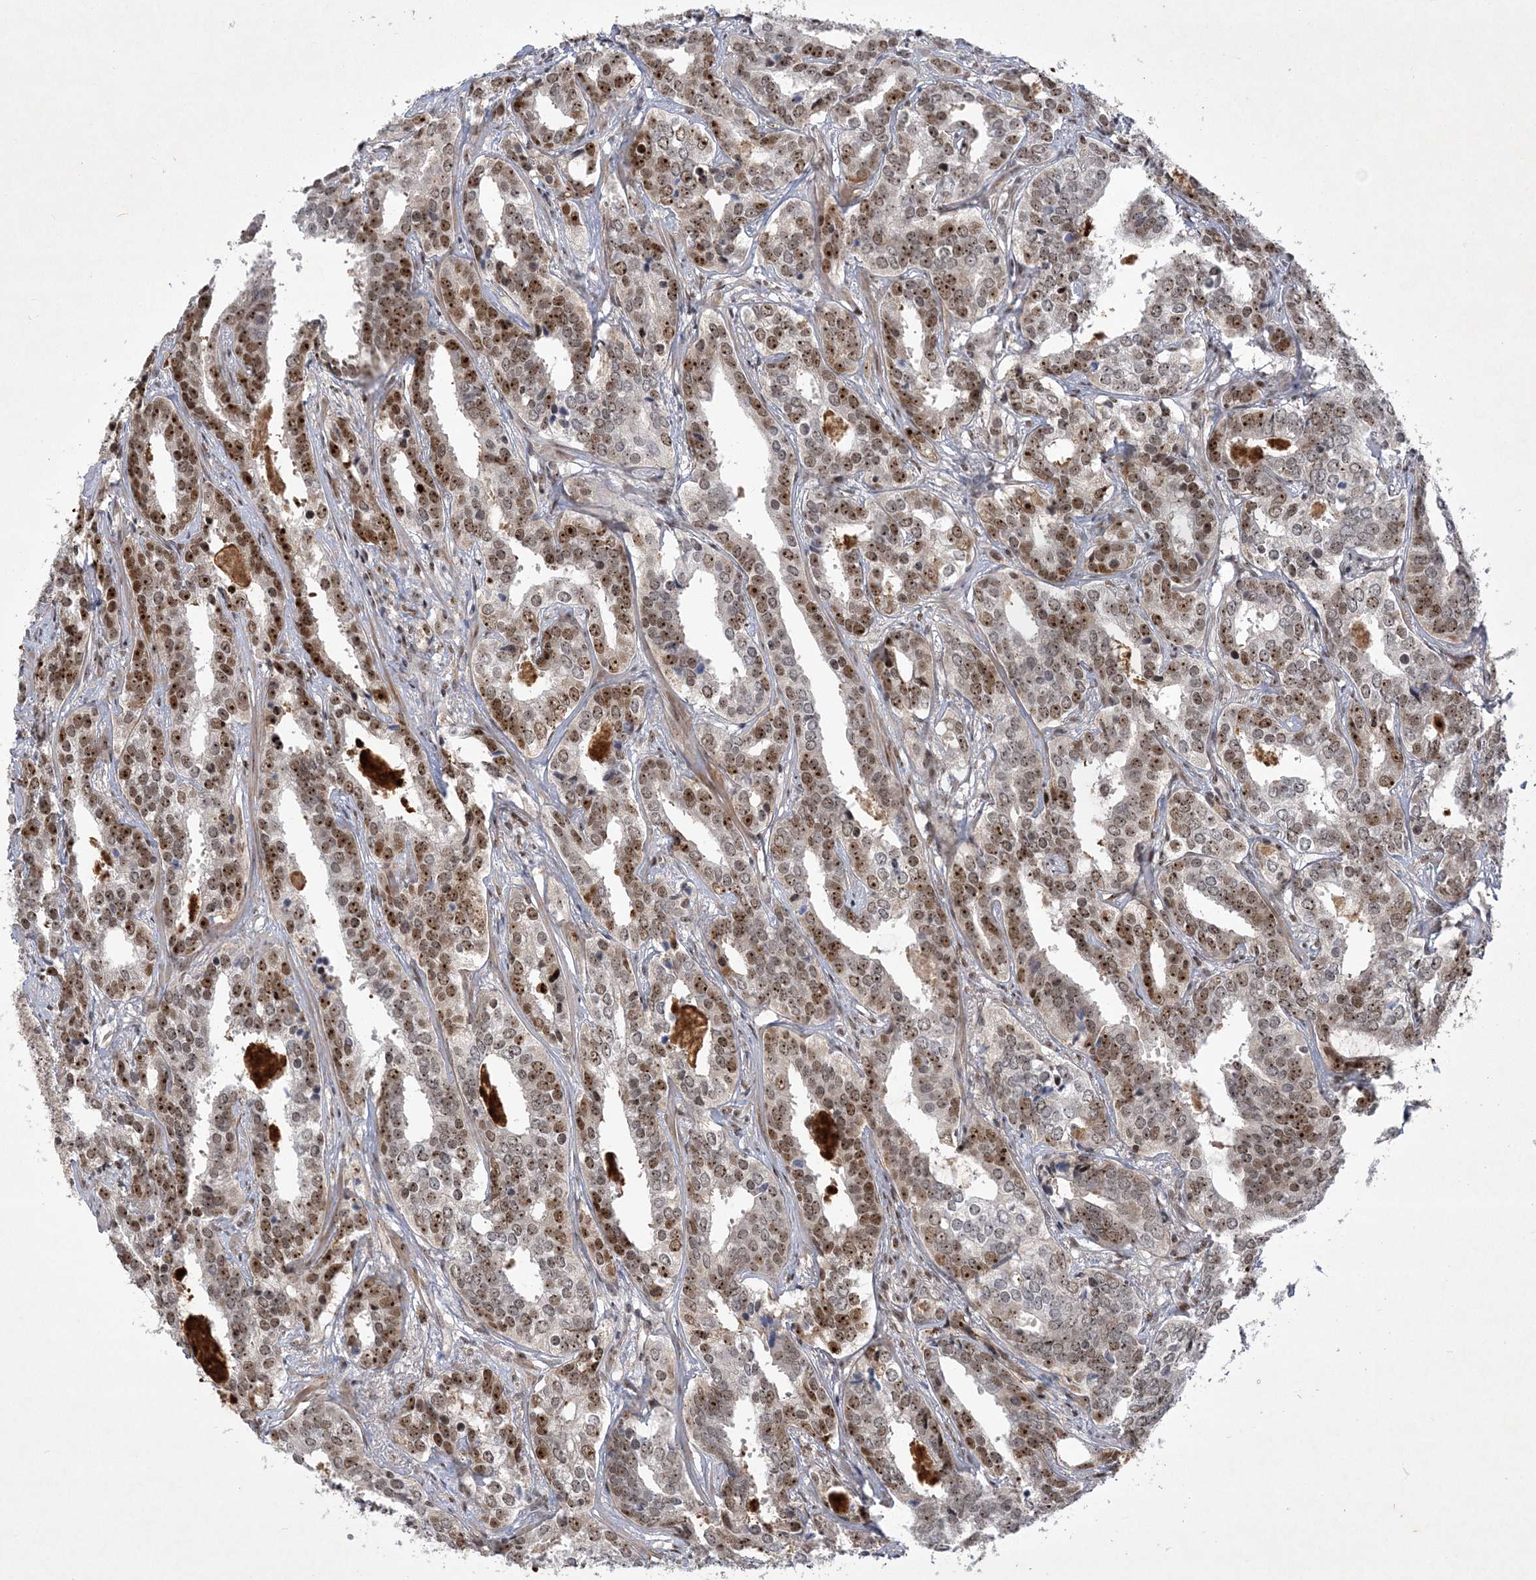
{"staining": {"intensity": "strong", "quantity": ">75%", "location": "nuclear"}, "tissue": "prostate cancer", "cell_type": "Tumor cells", "image_type": "cancer", "snomed": [{"axis": "morphology", "description": "Adenocarcinoma, High grade"}, {"axis": "topography", "description": "Prostate"}], "caption": "This is a histology image of IHC staining of prostate cancer, which shows strong positivity in the nuclear of tumor cells.", "gene": "NPM3", "patient": {"sex": "male", "age": 62}}